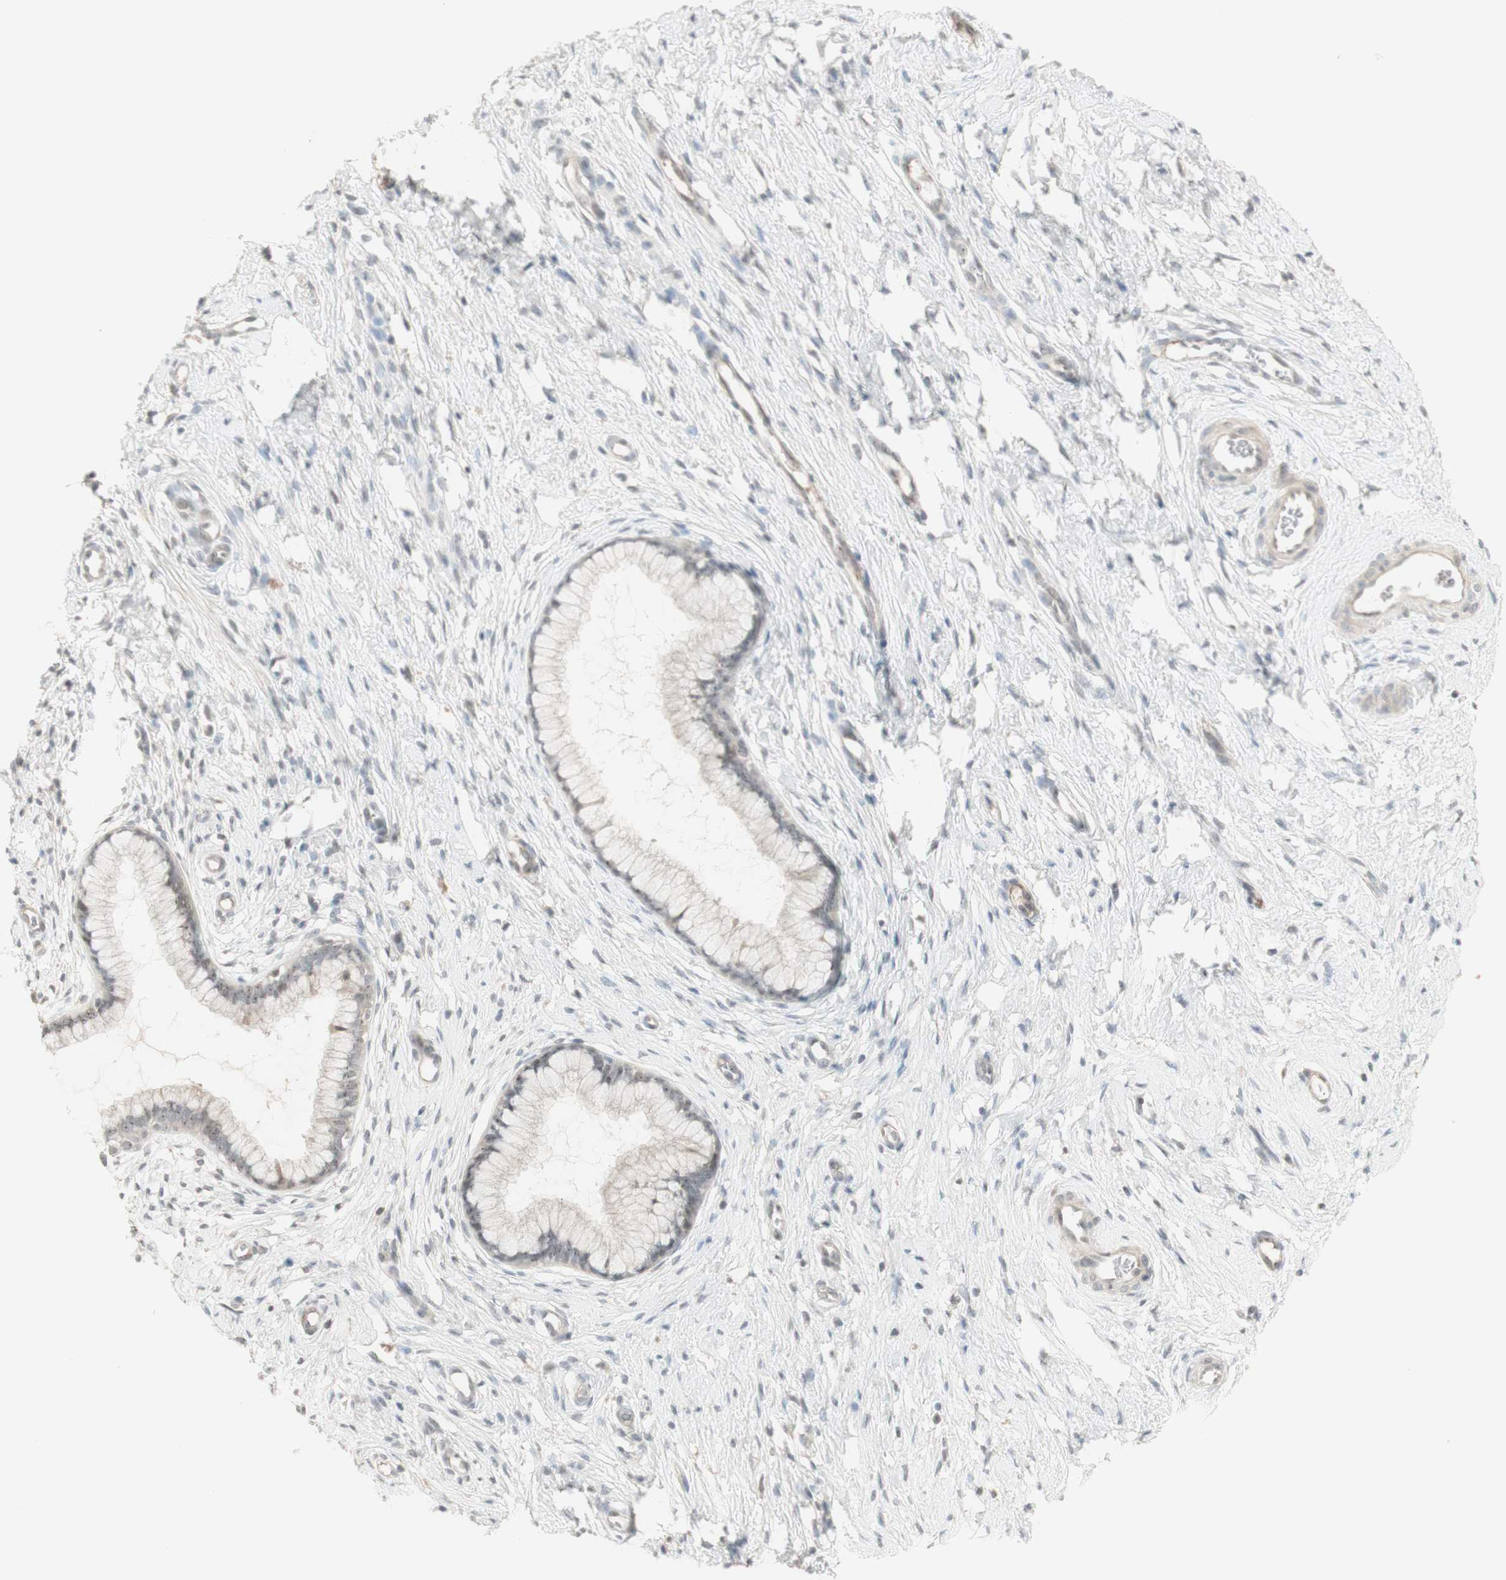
{"staining": {"intensity": "negative", "quantity": "none", "location": "none"}, "tissue": "cervix", "cell_type": "Glandular cells", "image_type": "normal", "snomed": [{"axis": "morphology", "description": "Normal tissue, NOS"}, {"axis": "topography", "description": "Cervix"}], "caption": "The micrograph shows no staining of glandular cells in unremarkable cervix.", "gene": "PLCD4", "patient": {"sex": "female", "age": 65}}